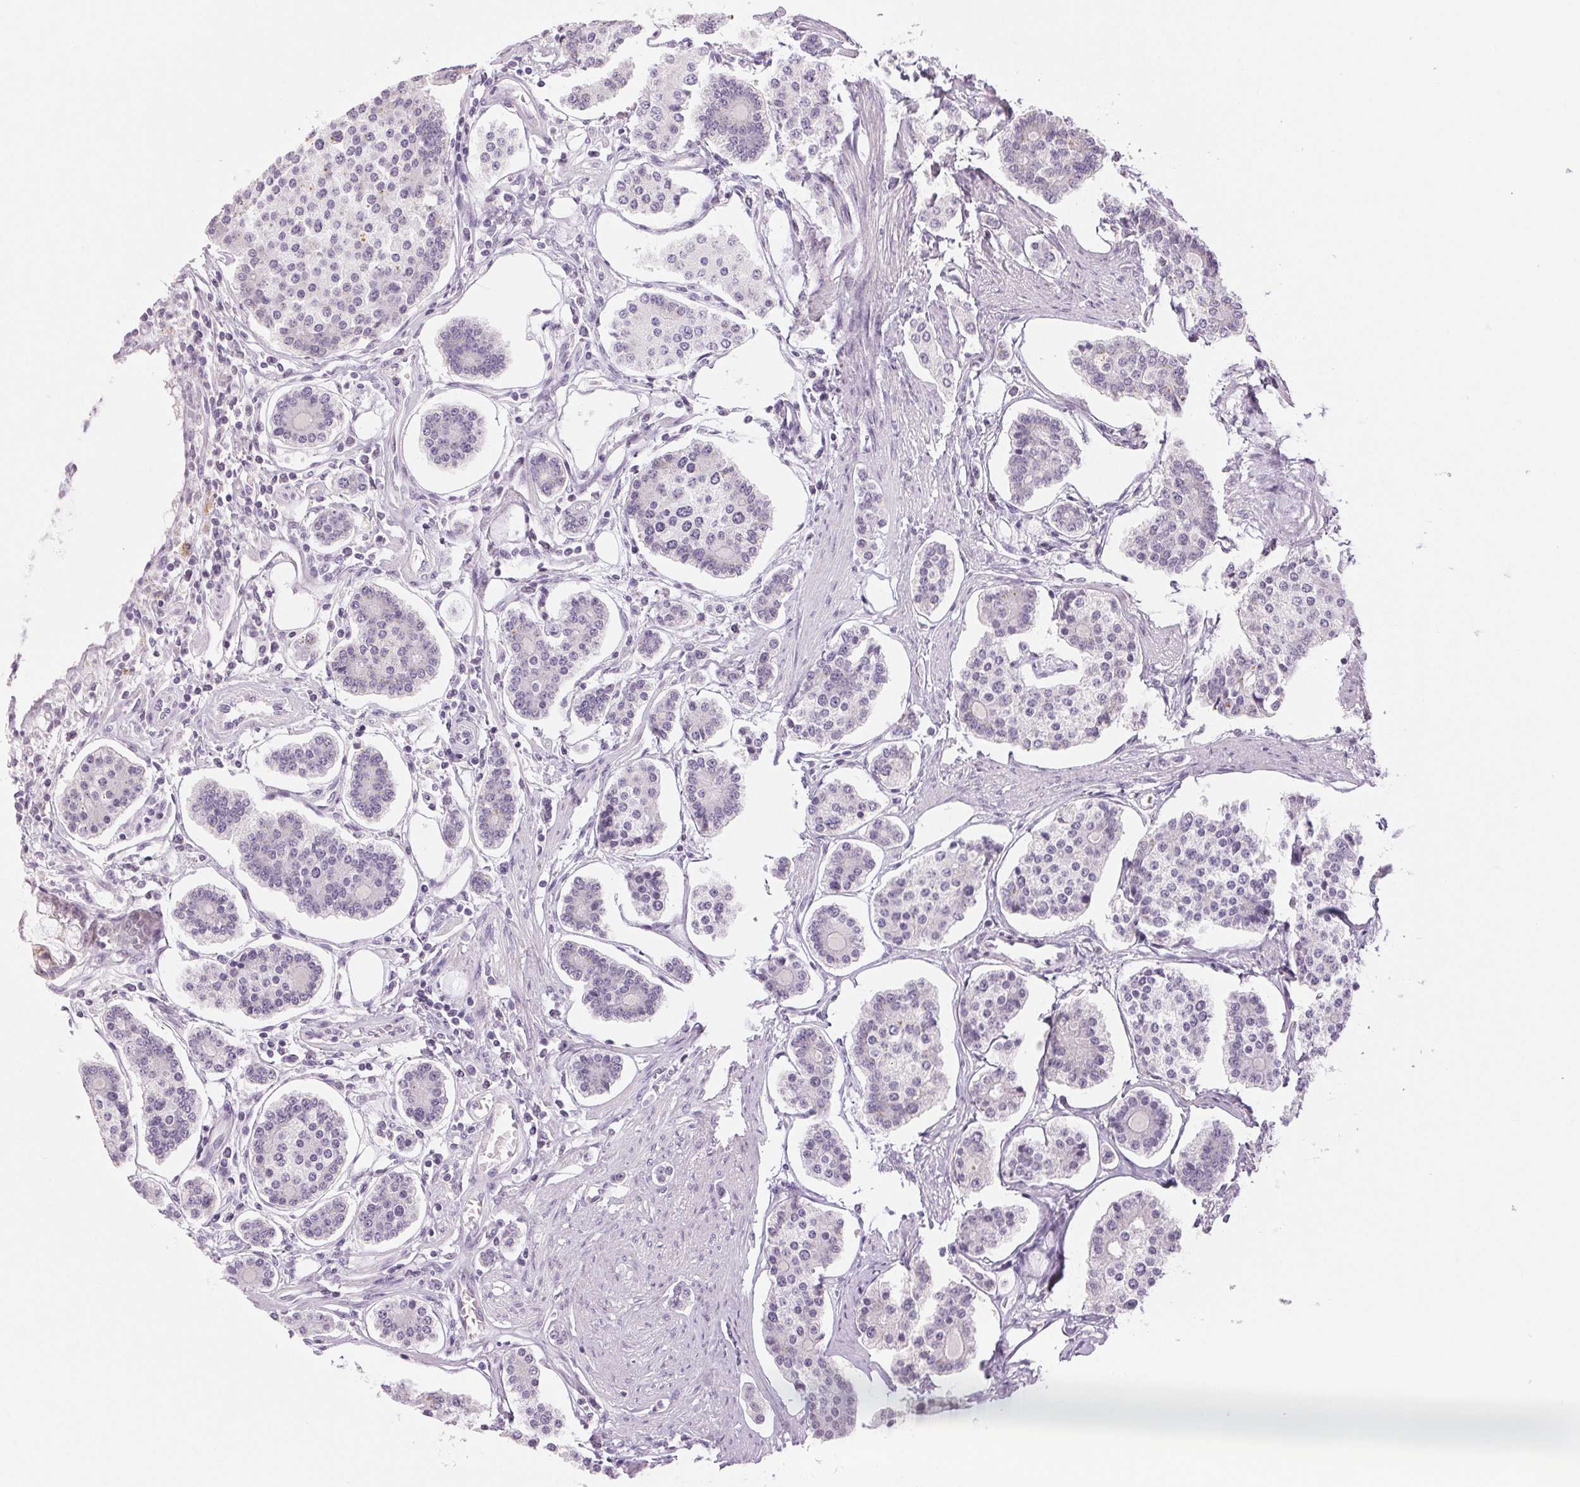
{"staining": {"intensity": "negative", "quantity": "none", "location": "none"}, "tissue": "carcinoid", "cell_type": "Tumor cells", "image_type": "cancer", "snomed": [{"axis": "morphology", "description": "Carcinoid, malignant, NOS"}, {"axis": "topography", "description": "Small intestine"}], "caption": "Carcinoid (malignant) was stained to show a protein in brown. There is no significant positivity in tumor cells. (DAB immunohistochemistry (IHC), high magnification).", "gene": "EHHADH", "patient": {"sex": "female", "age": 65}}